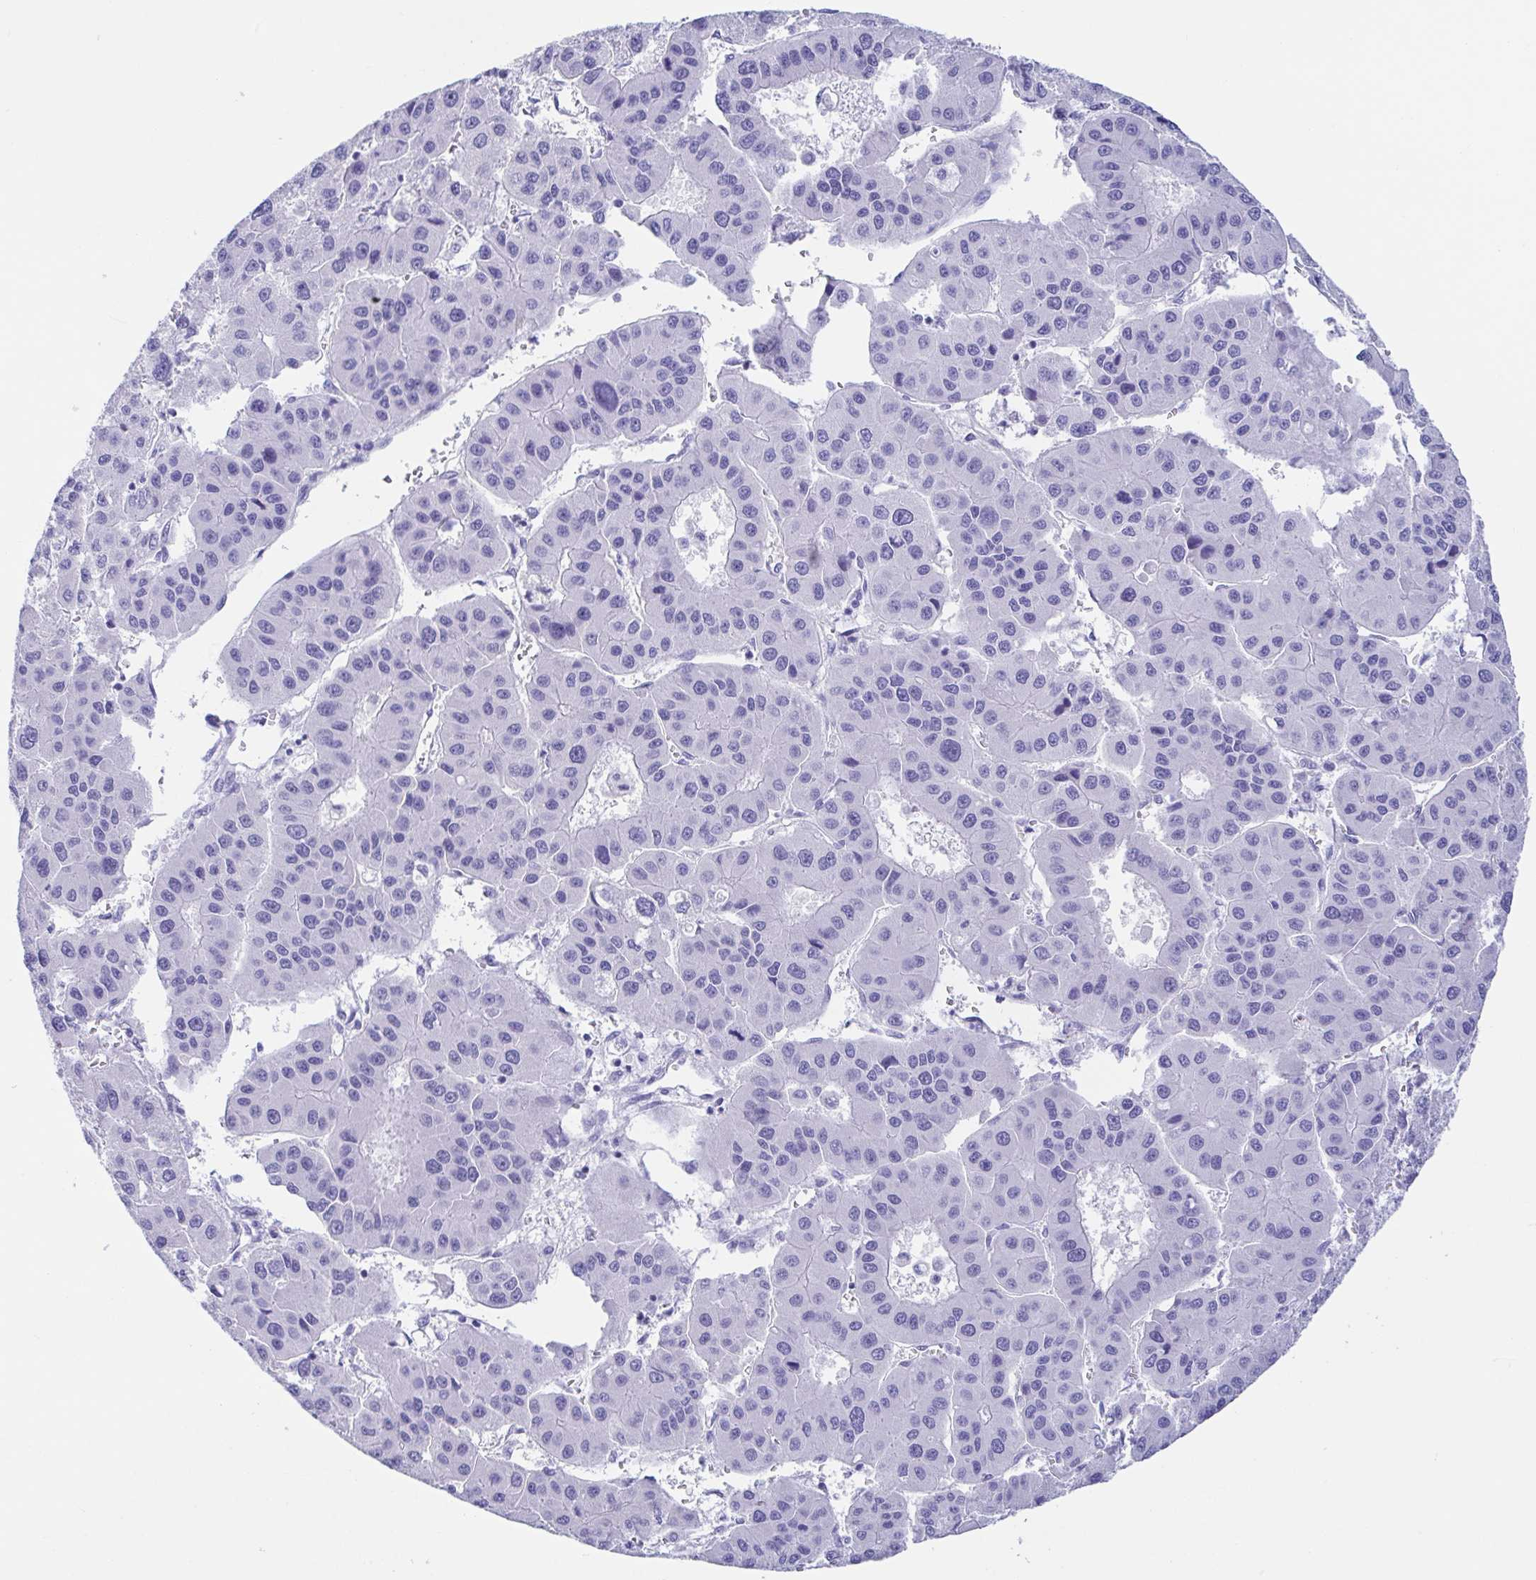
{"staining": {"intensity": "negative", "quantity": "none", "location": "none"}, "tissue": "liver cancer", "cell_type": "Tumor cells", "image_type": "cancer", "snomed": [{"axis": "morphology", "description": "Carcinoma, Hepatocellular, NOS"}, {"axis": "topography", "description": "Liver"}], "caption": "IHC of liver cancer (hepatocellular carcinoma) exhibits no staining in tumor cells. Brightfield microscopy of IHC stained with DAB (brown) and hematoxylin (blue), captured at high magnification.", "gene": "GKN1", "patient": {"sex": "male", "age": 73}}